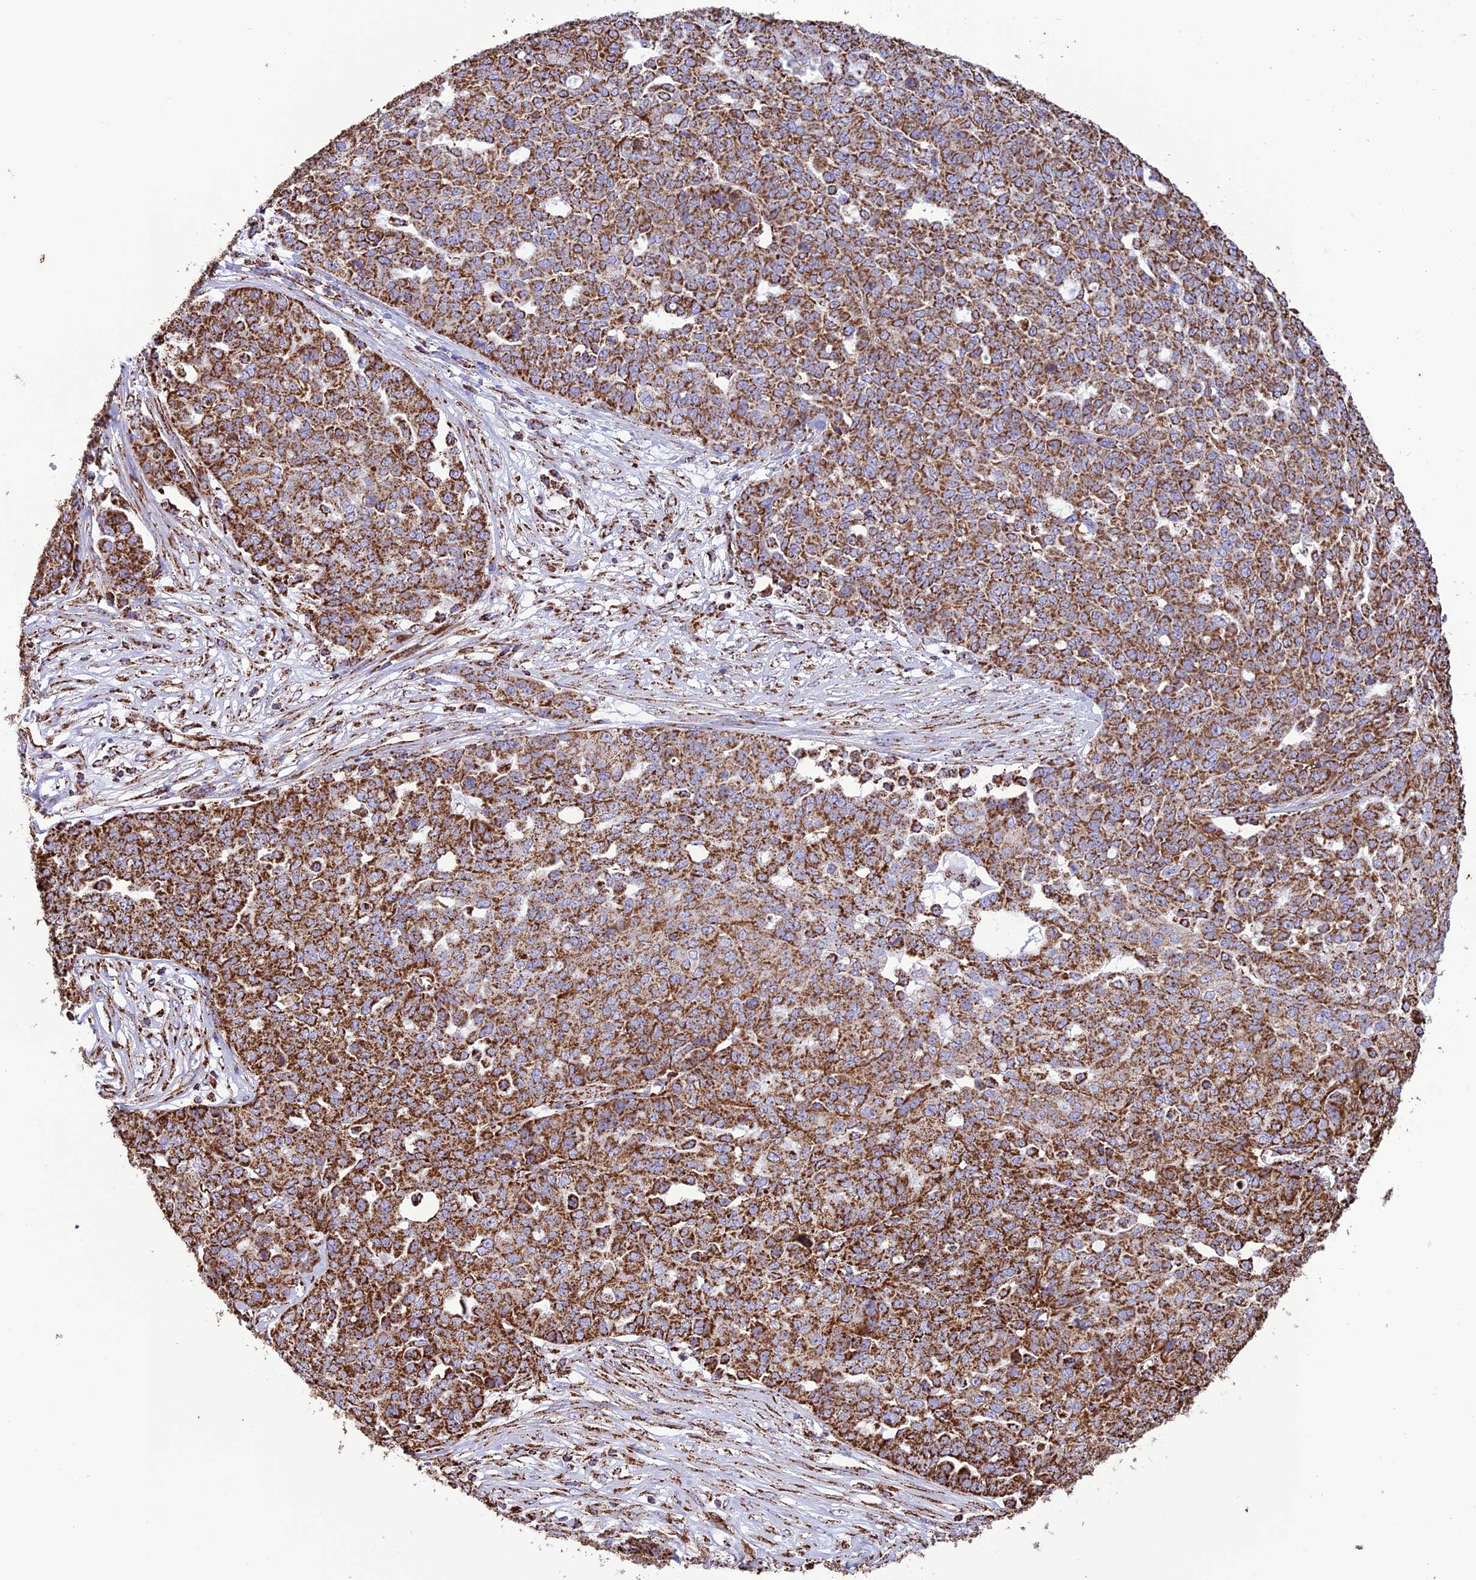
{"staining": {"intensity": "strong", "quantity": ">75%", "location": "cytoplasmic/membranous"}, "tissue": "ovarian cancer", "cell_type": "Tumor cells", "image_type": "cancer", "snomed": [{"axis": "morphology", "description": "Cystadenocarcinoma, serous, NOS"}, {"axis": "topography", "description": "Soft tissue"}, {"axis": "topography", "description": "Ovary"}], "caption": "Protein analysis of ovarian cancer tissue shows strong cytoplasmic/membranous positivity in about >75% of tumor cells.", "gene": "NDUFAF1", "patient": {"sex": "female", "age": 57}}